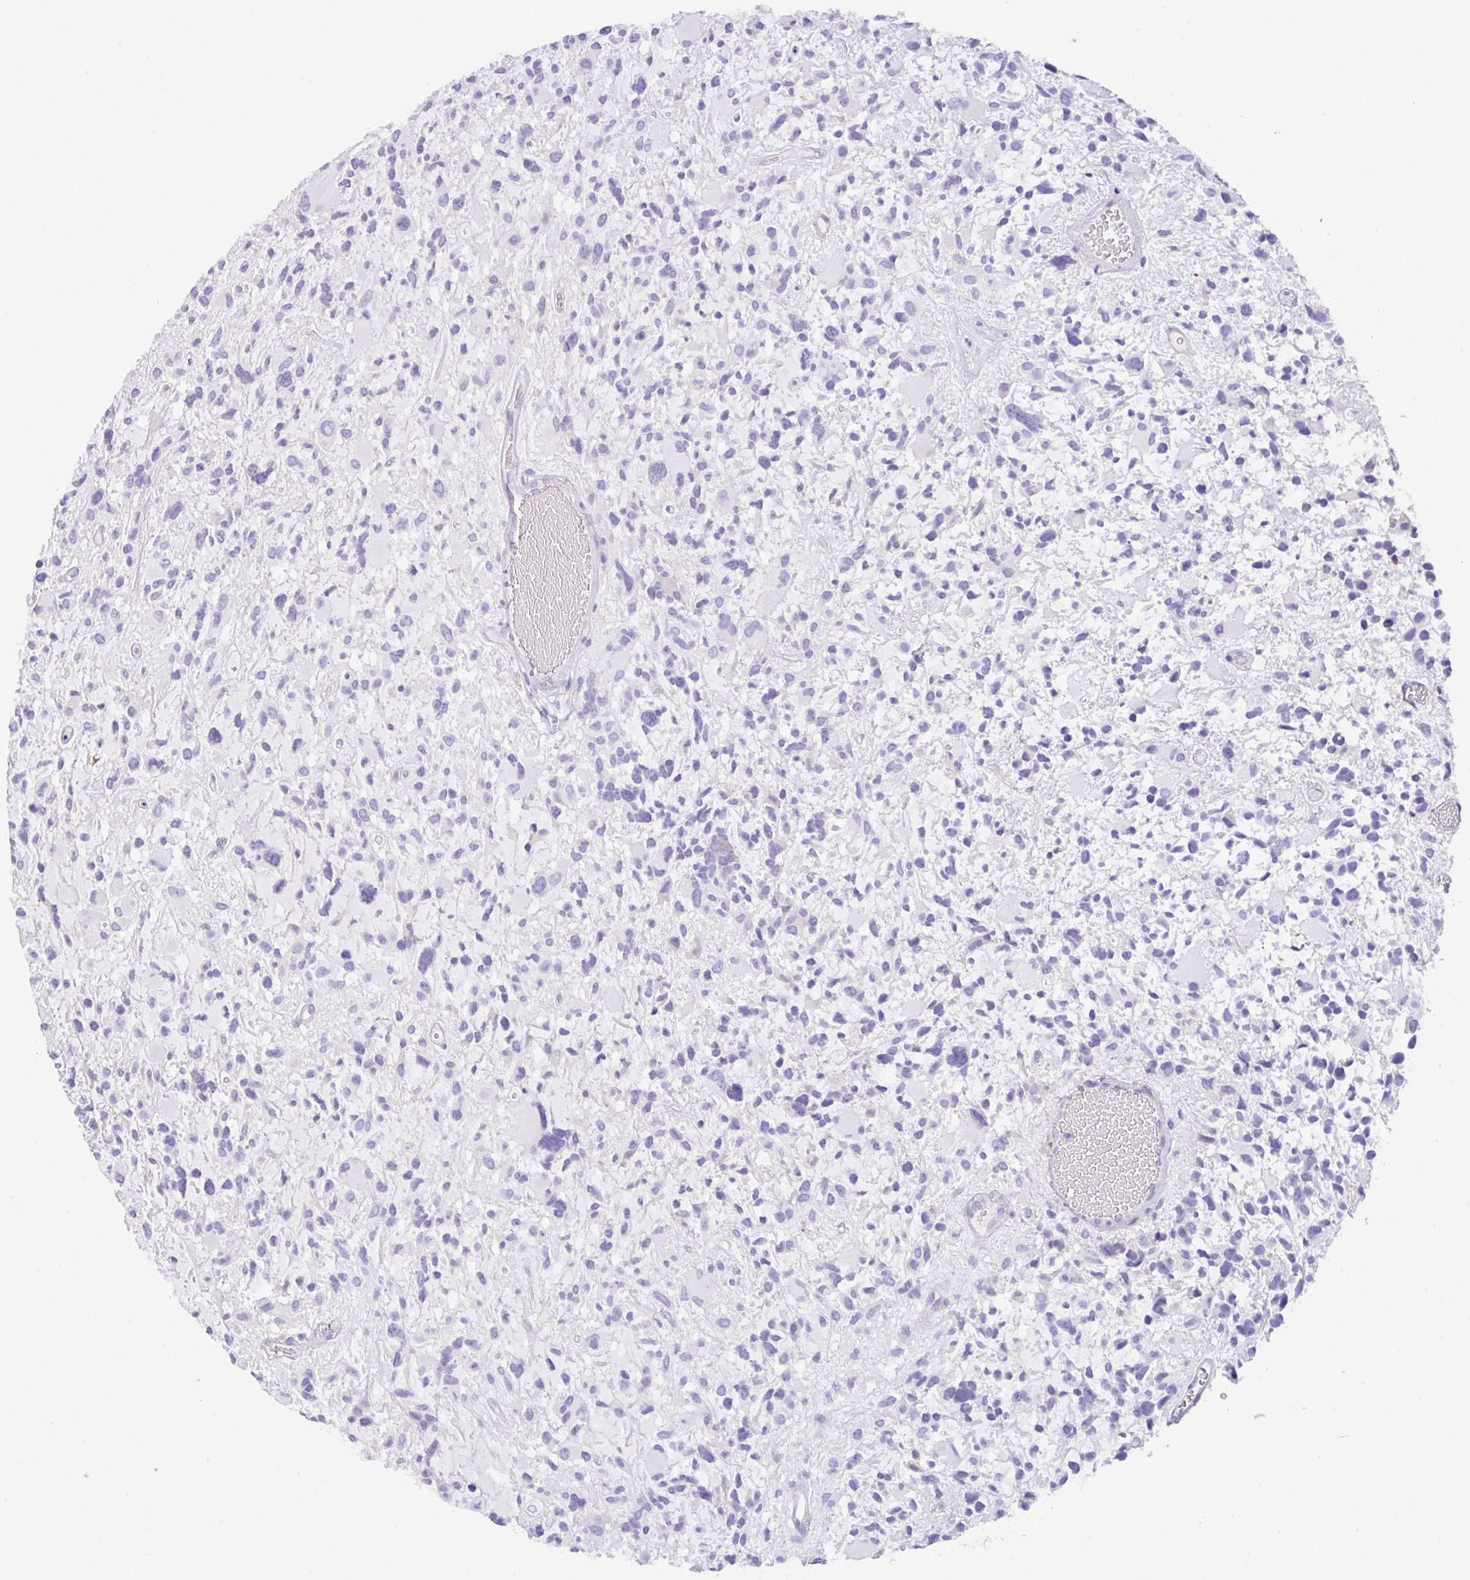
{"staining": {"intensity": "negative", "quantity": "none", "location": "none"}, "tissue": "glioma", "cell_type": "Tumor cells", "image_type": "cancer", "snomed": [{"axis": "morphology", "description": "Glioma, malignant, High grade"}, {"axis": "topography", "description": "Brain"}], "caption": "Image shows no significant protein staining in tumor cells of glioma.", "gene": "TRAF4", "patient": {"sex": "female", "age": 11}}